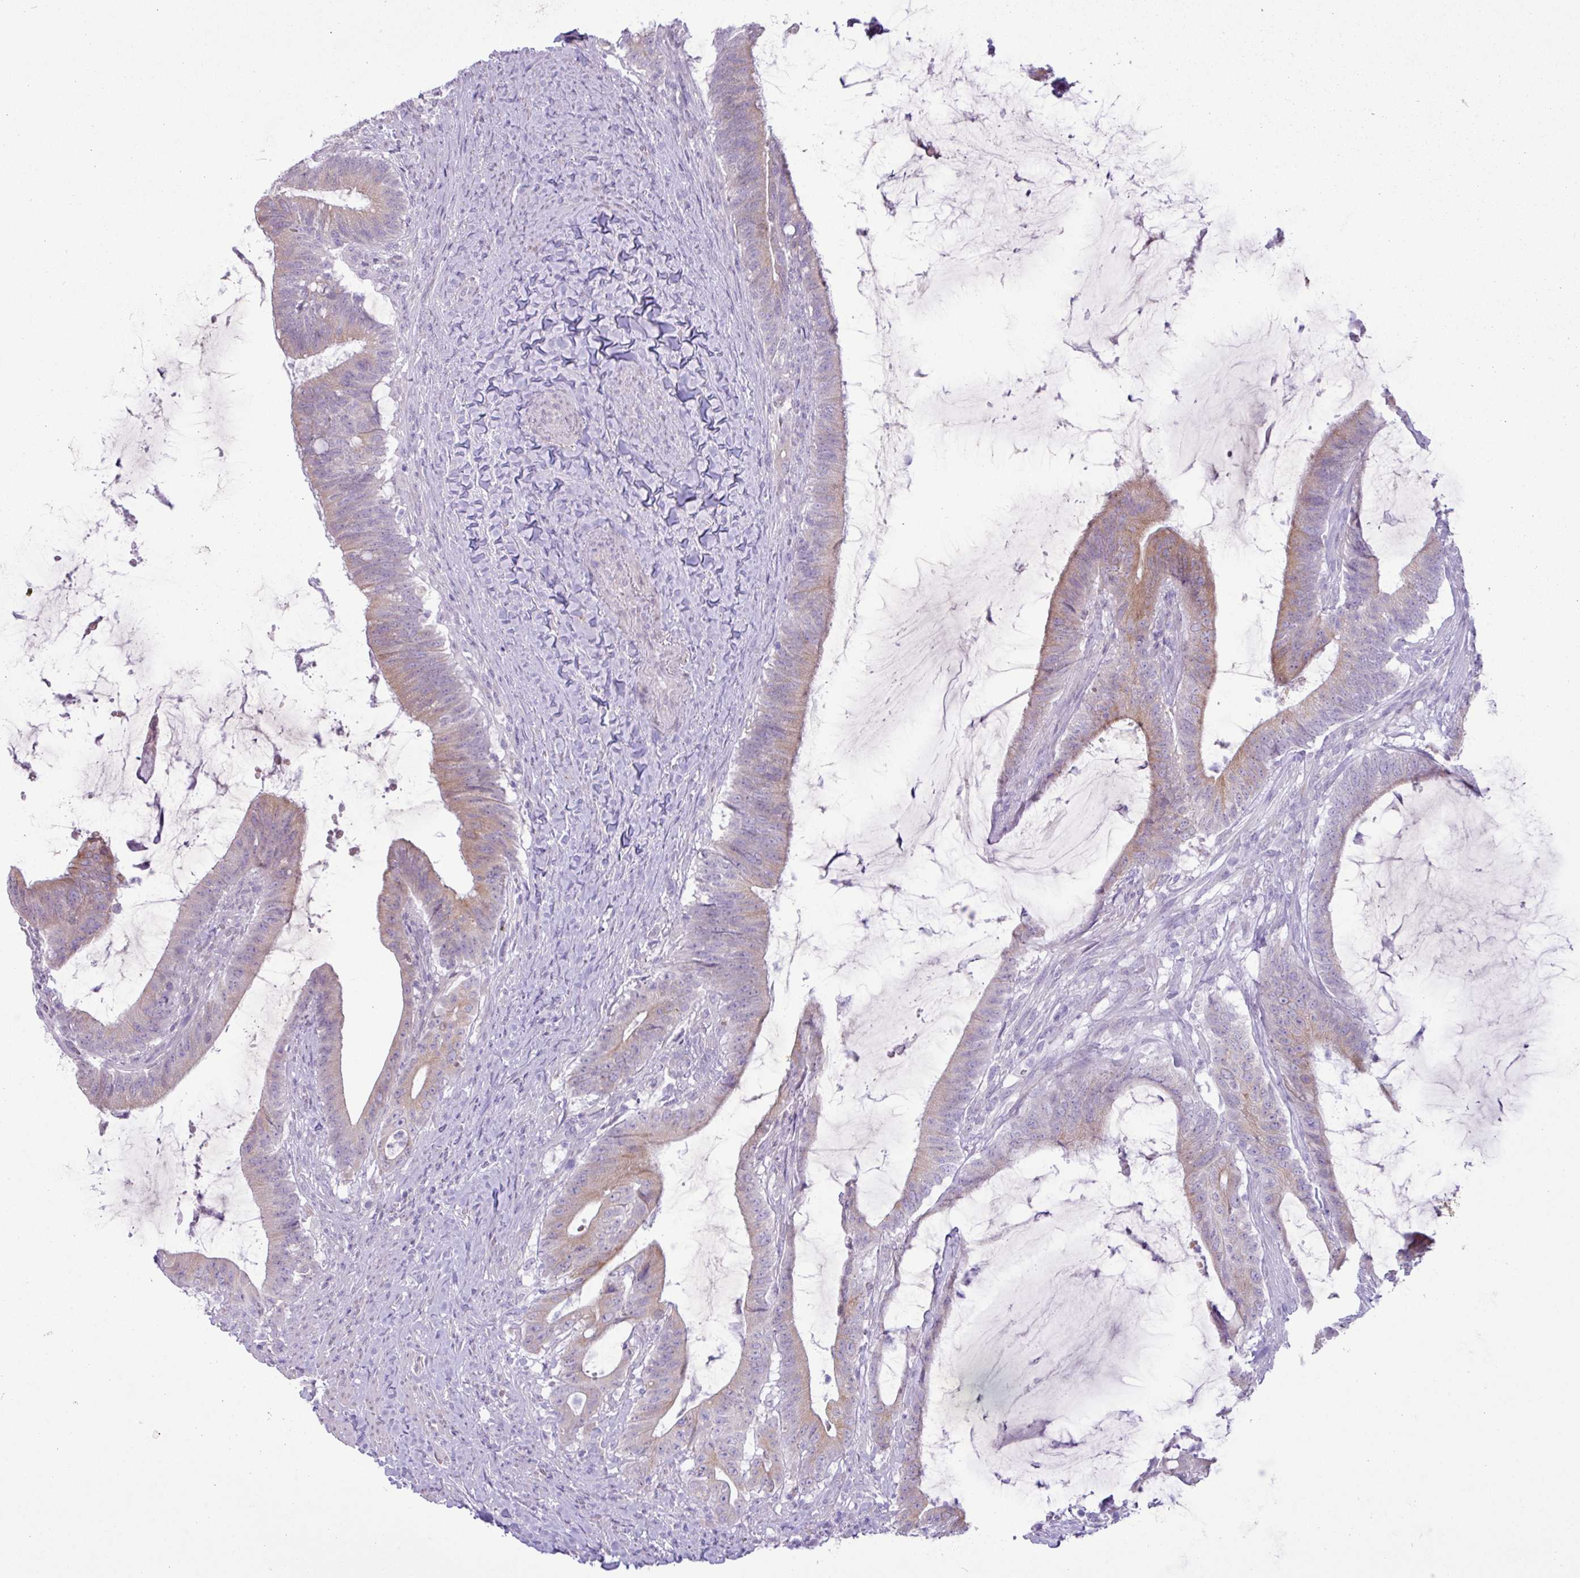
{"staining": {"intensity": "weak", "quantity": "25%-75%", "location": "cytoplasmic/membranous"}, "tissue": "colorectal cancer", "cell_type": "Tumor cells", "image_type": "cancer", "snomed": [{"axis": "morphology", "description": "Adenocarcinoma, NOS"}, {"axis": "topography", "description": "Colon"}], "caption": "Colorectal adenocarcinoma was stained to show a protein in brown. There is low levels of weak cytoplasmic/membranous expression in approximately 25%-75% of tumor cells. (Brightfield microscopy of DAB IHC at high magnification).", "gene": "SLC38A1", "patient": {"sex": "female", "age": 43}}